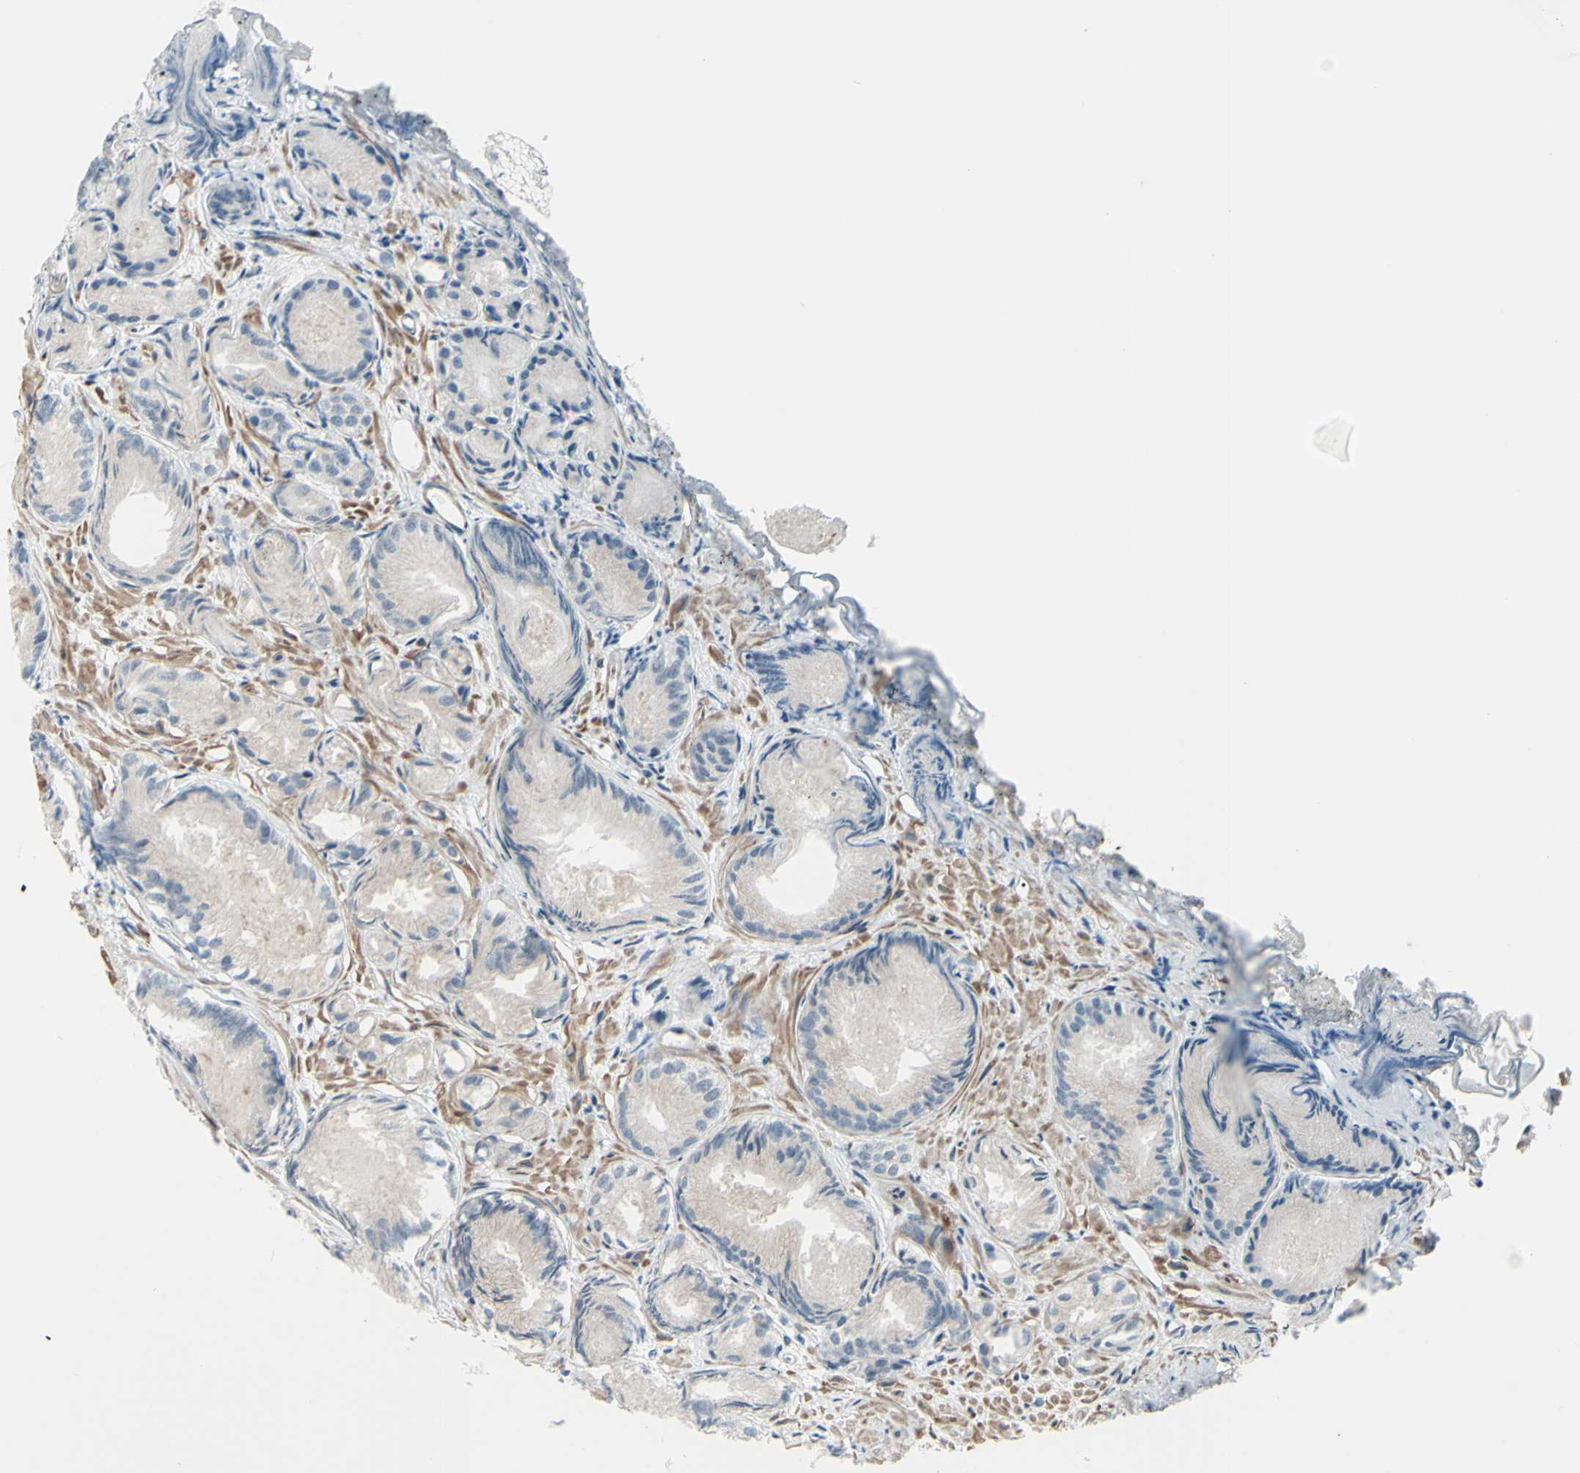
{"staining": {"intensity": "weak", "quantity": "<25%", "location": "cytoplasmic/membranous"}, "tissue": "prostate cancer", "cell_type": "Tumor cells", "image_type": "cancer", "snomed": [{"axis": "morphology", "description": "Adenocarcinoma, Low grade"}, {"axis": "topography", "description": "Prostate"}], "caption": "Tumor cells show no significant protein expression in prostate cancer. (DAB IHC, high magnification).", "gene": "LRRK1", "patient": {"sex": "male", "age": 72}}